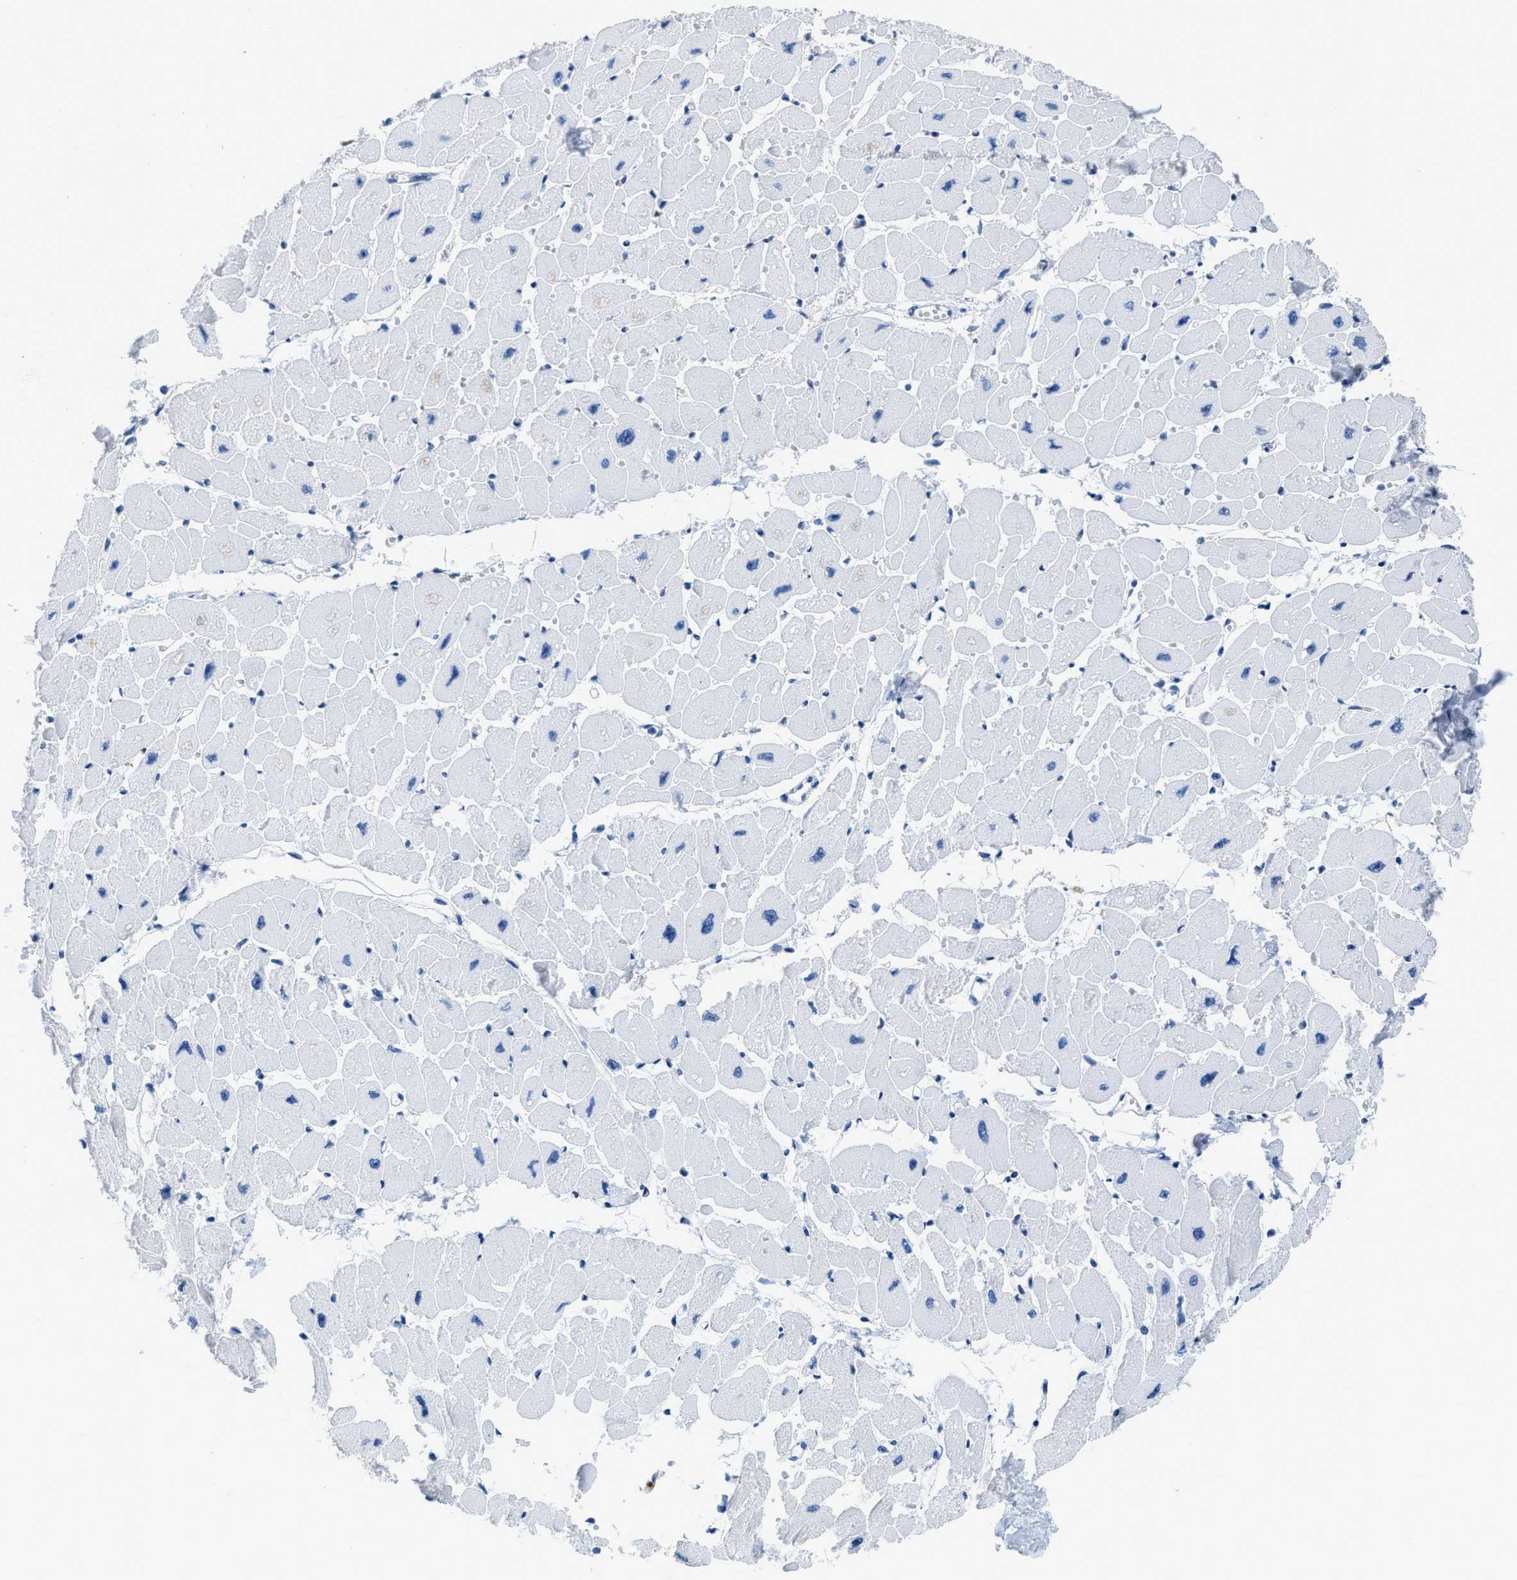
{"staining": {"intensity": "negative", "quantity": "none", "location": "none"}, "tissue": "heart muscle", "cell_type": "Cardiomyocytes", "image_type": "normal", "snomed": [{"axis": "morphology", "description": "Normal tissue, NOS"}, {"axis": "topography", "description": "Heart"}], "caption": "Immunohistochemistry histopathology image of benign heart muscle: heart muscle stained with DAB exhibits no significant protein expression in cardiomyocytes.", "gene": "NUDT5", "patient": {"sex": "female", "age": 54}}